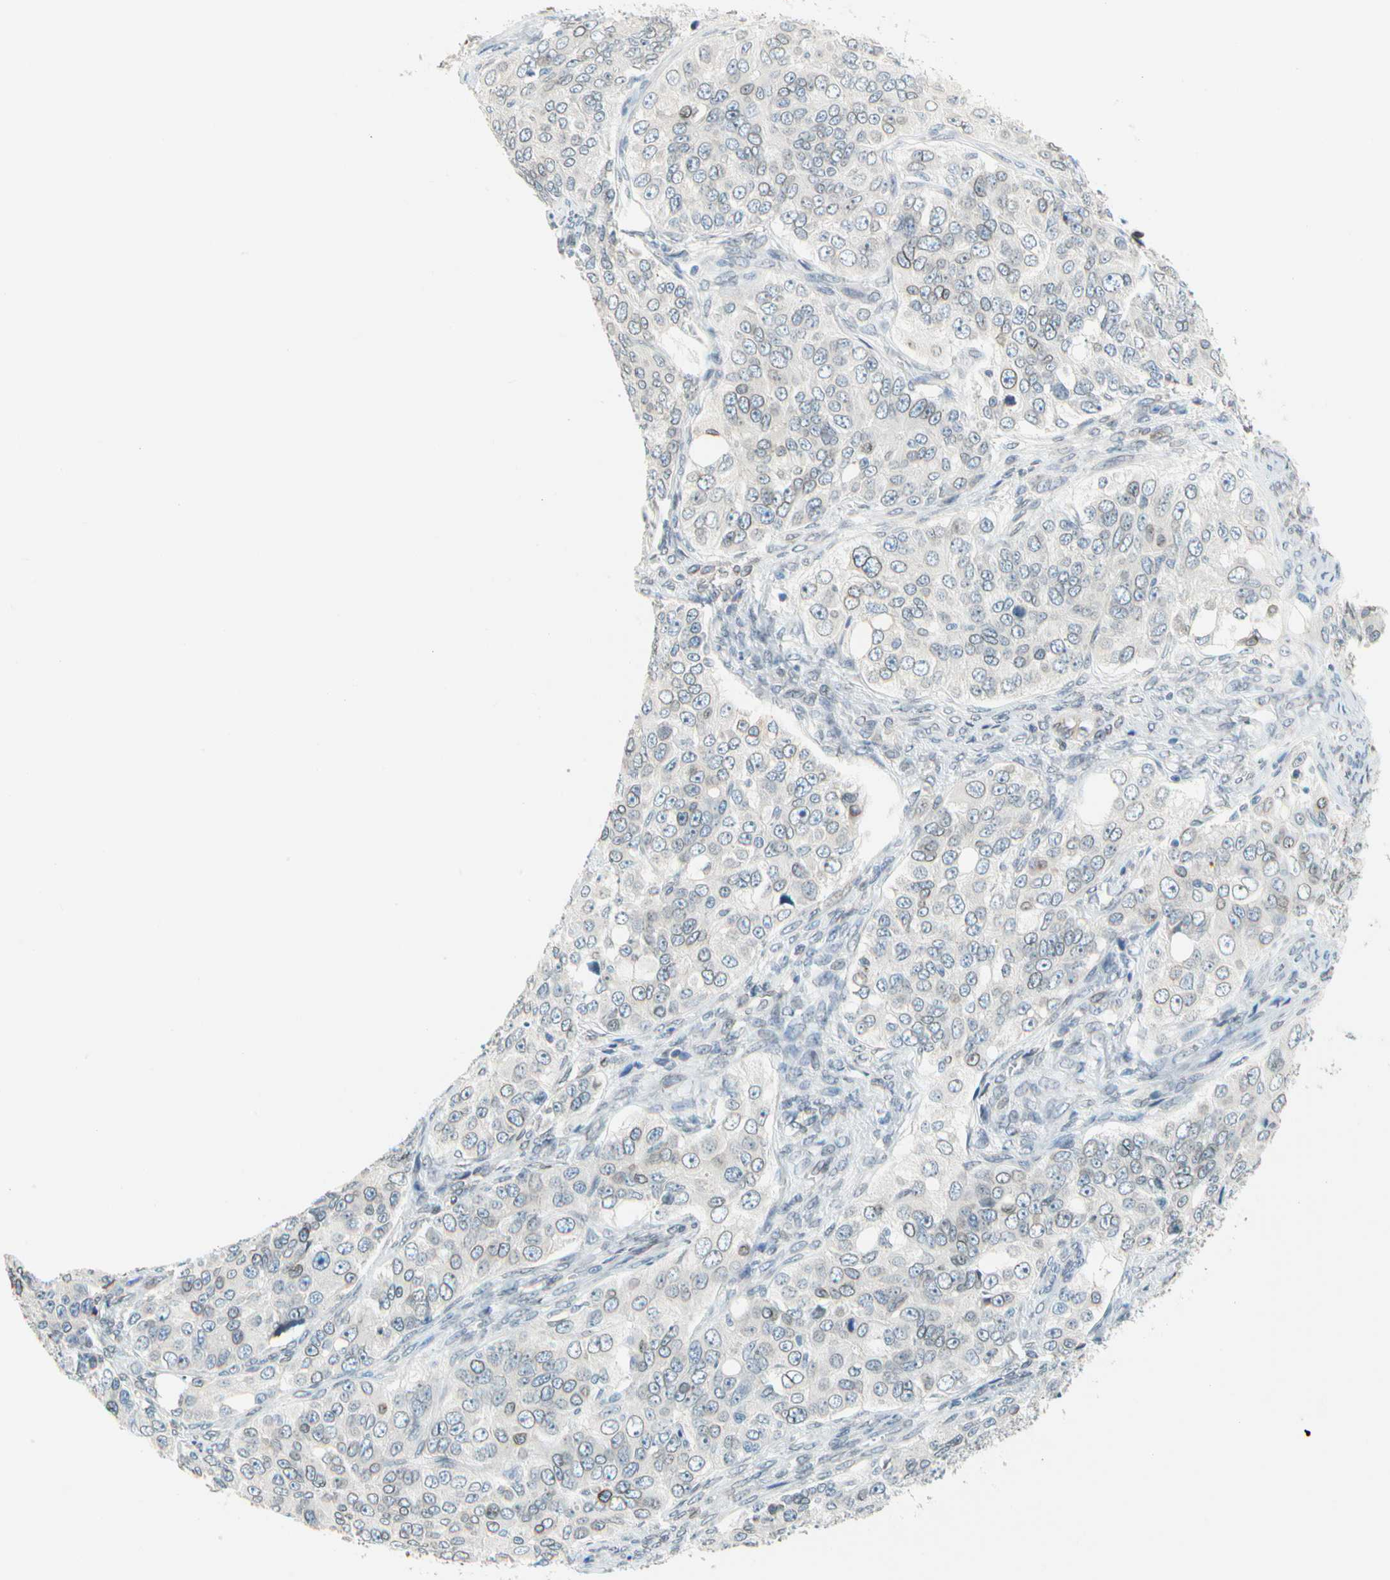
{"staining": {"intensity": "weak", "quantity": "<25%", "location": "cytoplasmic/membranous,nuclear"}, "tissue": "ovarian cancer", "cell_type": "Tumor cells", "image_type": "cancer", "snomed": [{"axis": "morphology", "description": "Carcinoma, endometroid"}, {"axis": "topography", "description": "Ovary"}], "caption": "Ovarian endometroid carcinoma stained for a protein using IHC reveals no positivity tumor cells.", "gene": "SUN1", "patient": {"sex": "female", "age": 51}}